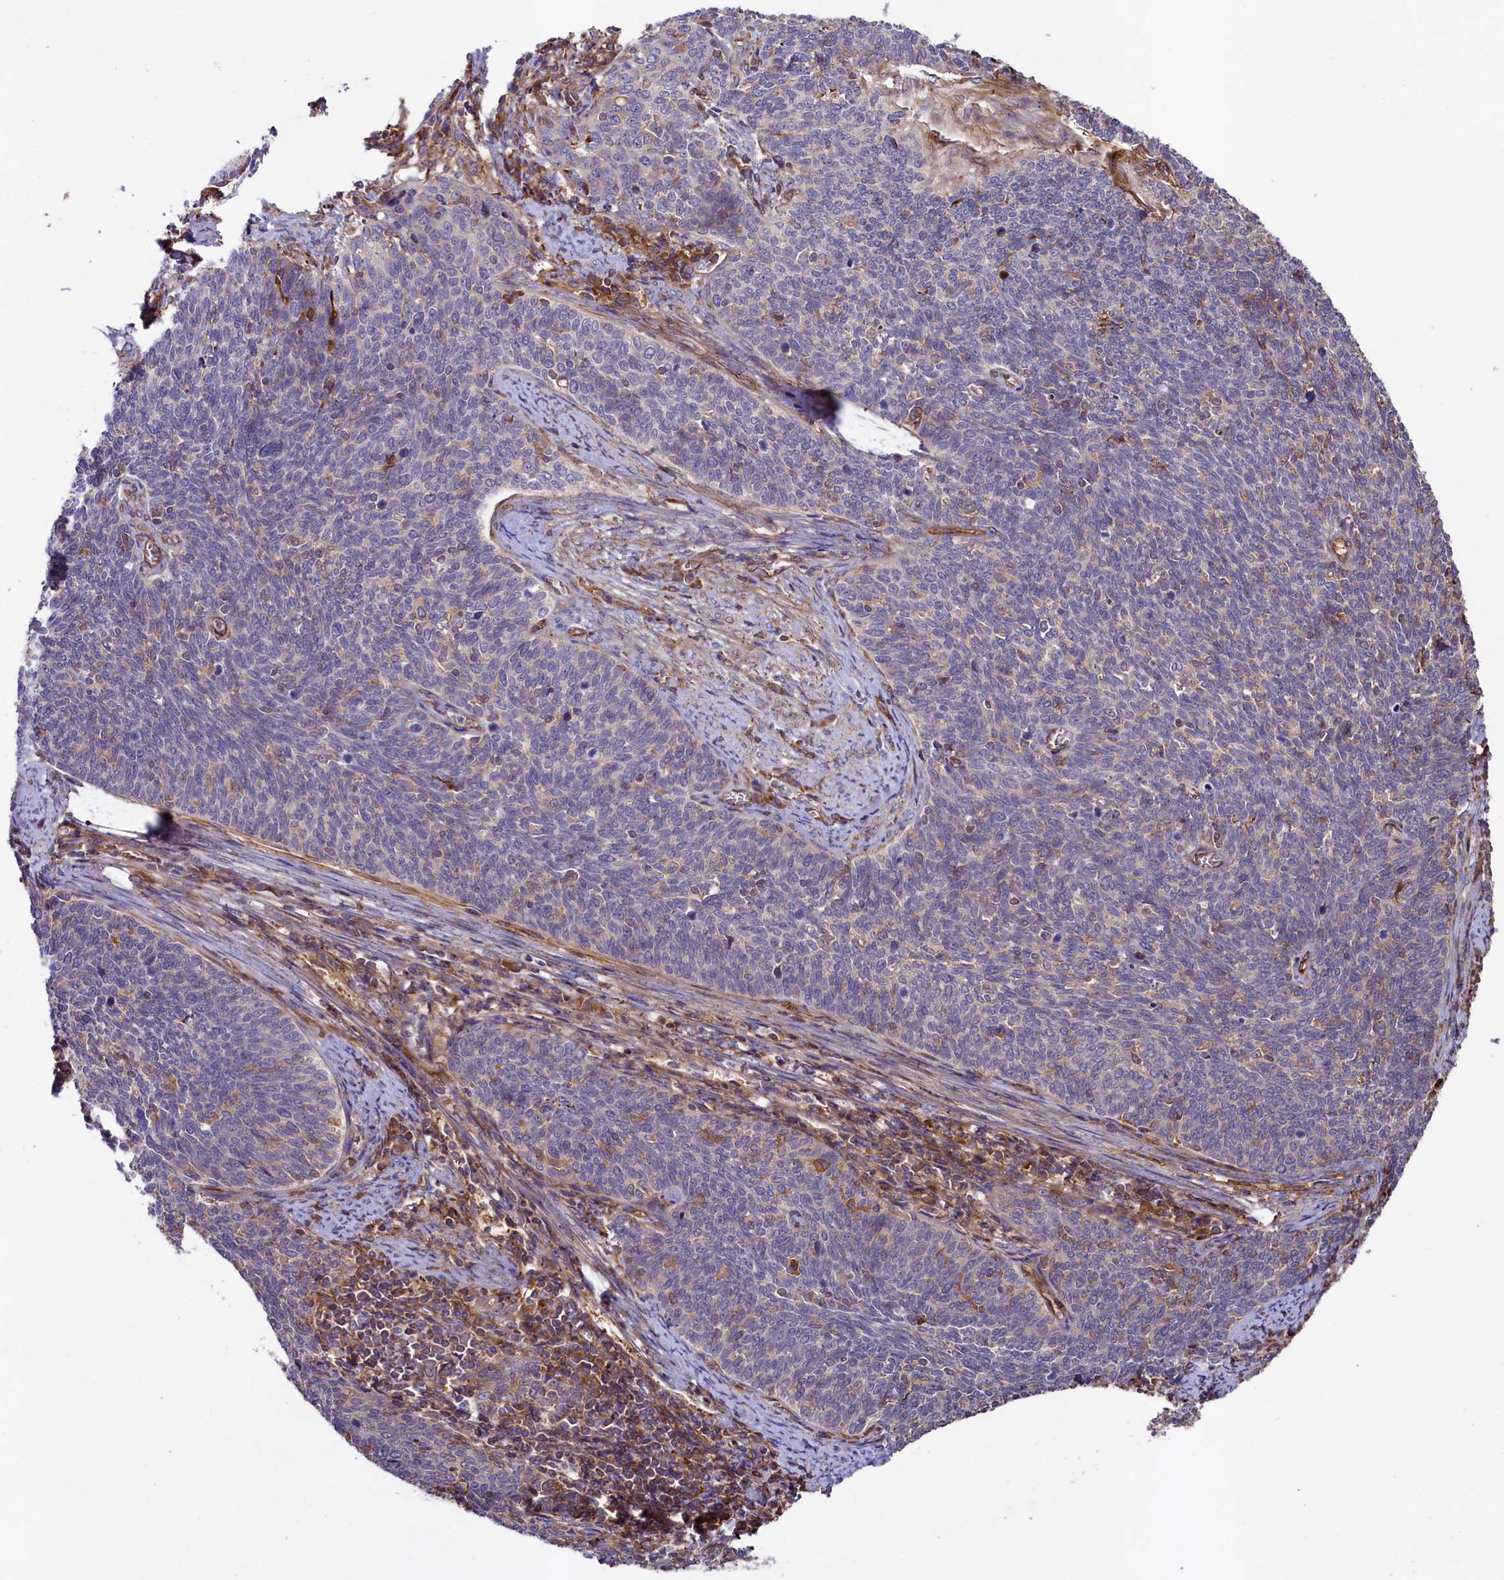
{"staining": {"intensity": "weak", "quantity": "<25%", "location": "cytoplasmic/membranous"}, "tissue": "cervical cancer", "cell_type": "Tumor cells", "image_type": "cancer", "snomed": [{"axis": "morphology", "description": "Squamous cell carcinoma, NOS"}, {"axis": "topography", "description": "Cervix"}], "caption": "Human squamous cell carcinoma (cervical) stained for a protein using IHC demonstrates no positivity in tumor cells.", "gene": "KLHDC4", "patient": {"sex": "female", "age": 39}}